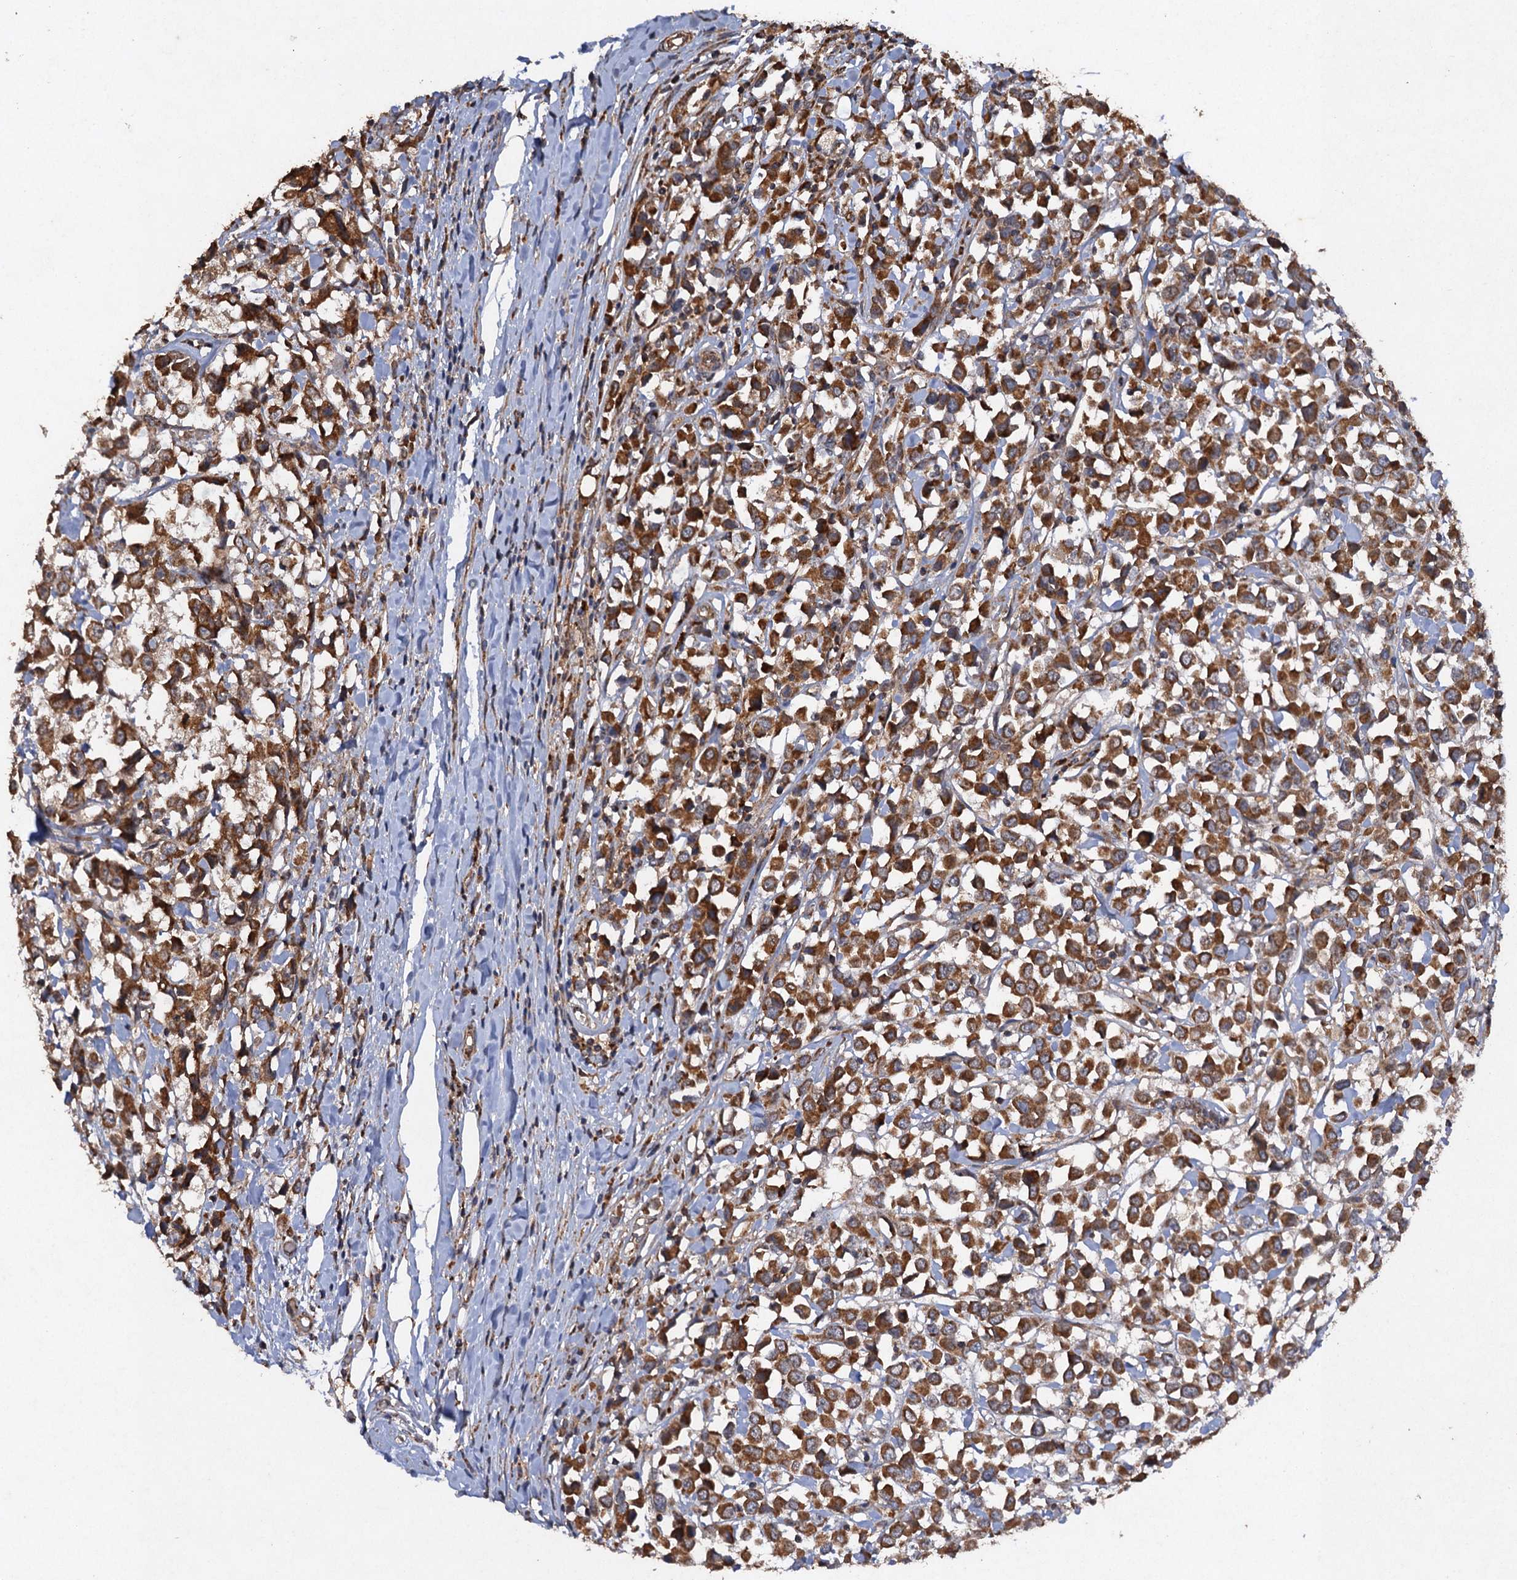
{"staining": {"intensity": "moderate", "quantity": ">75%", "location": "cytoplasmic/membranous"}, "tissue": "breast cancer", "cell_type": "Tumor cells", "image_type": "cancer", "snomed": [{"axis": "morphology", "description": "Duct carcinoma"}, {"axis": "topography", "description": "Breast"}], "caption": "Immunohistochemistry (IHC) photomicrograph of neoplastic tissue: human breast infiltrating ductal carcinoma stained using IHC demonstrates medium levels of moderate protein expression localized specifically in the cytoplasmic/membranous of tumor cells, appearing as a cytoplasmic/membranous brown color.", "gene": "NDUFA13", "patient": {"sex": "female", "age": 61}}